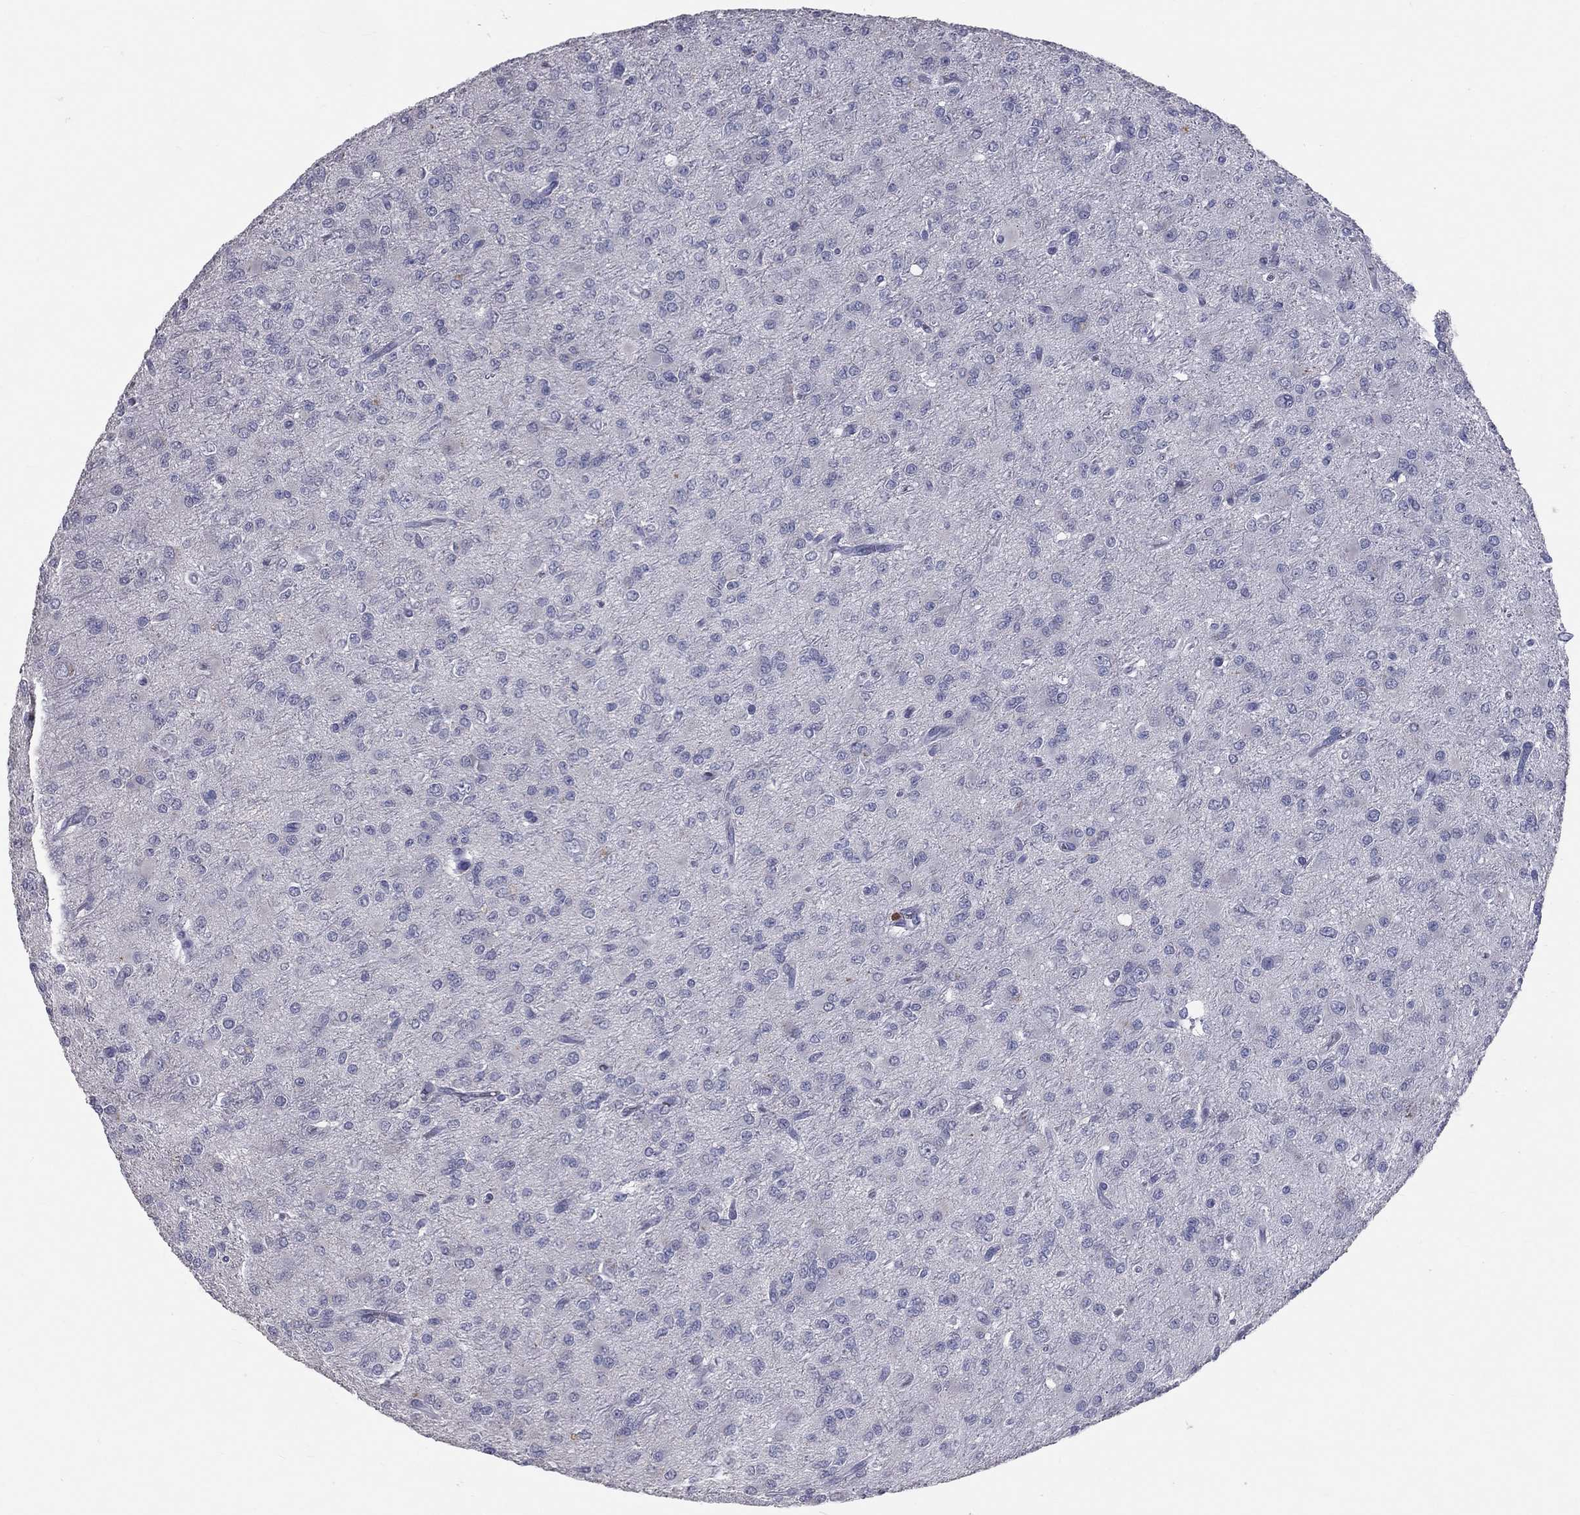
{"staining": {"intensity": "negative", "quantity": "none", "location": "none"}, "tissue": "glioma", "cell_type": "Tumor cells", "image_type": "cancer", "snomed": [{"axis": "morphology", "description": "Glioma, malignant, Low grade"}, {"axis": "topography", "description": "Brain"}], "caption": "The histopathology image exhibits no staining of tumor cells in malignant glioma (low-grade). (DAB immunohistochemistry (IHC), high magnification).", "gene": "TFPI2", "patient": {"sex": "male", "age": 27}}